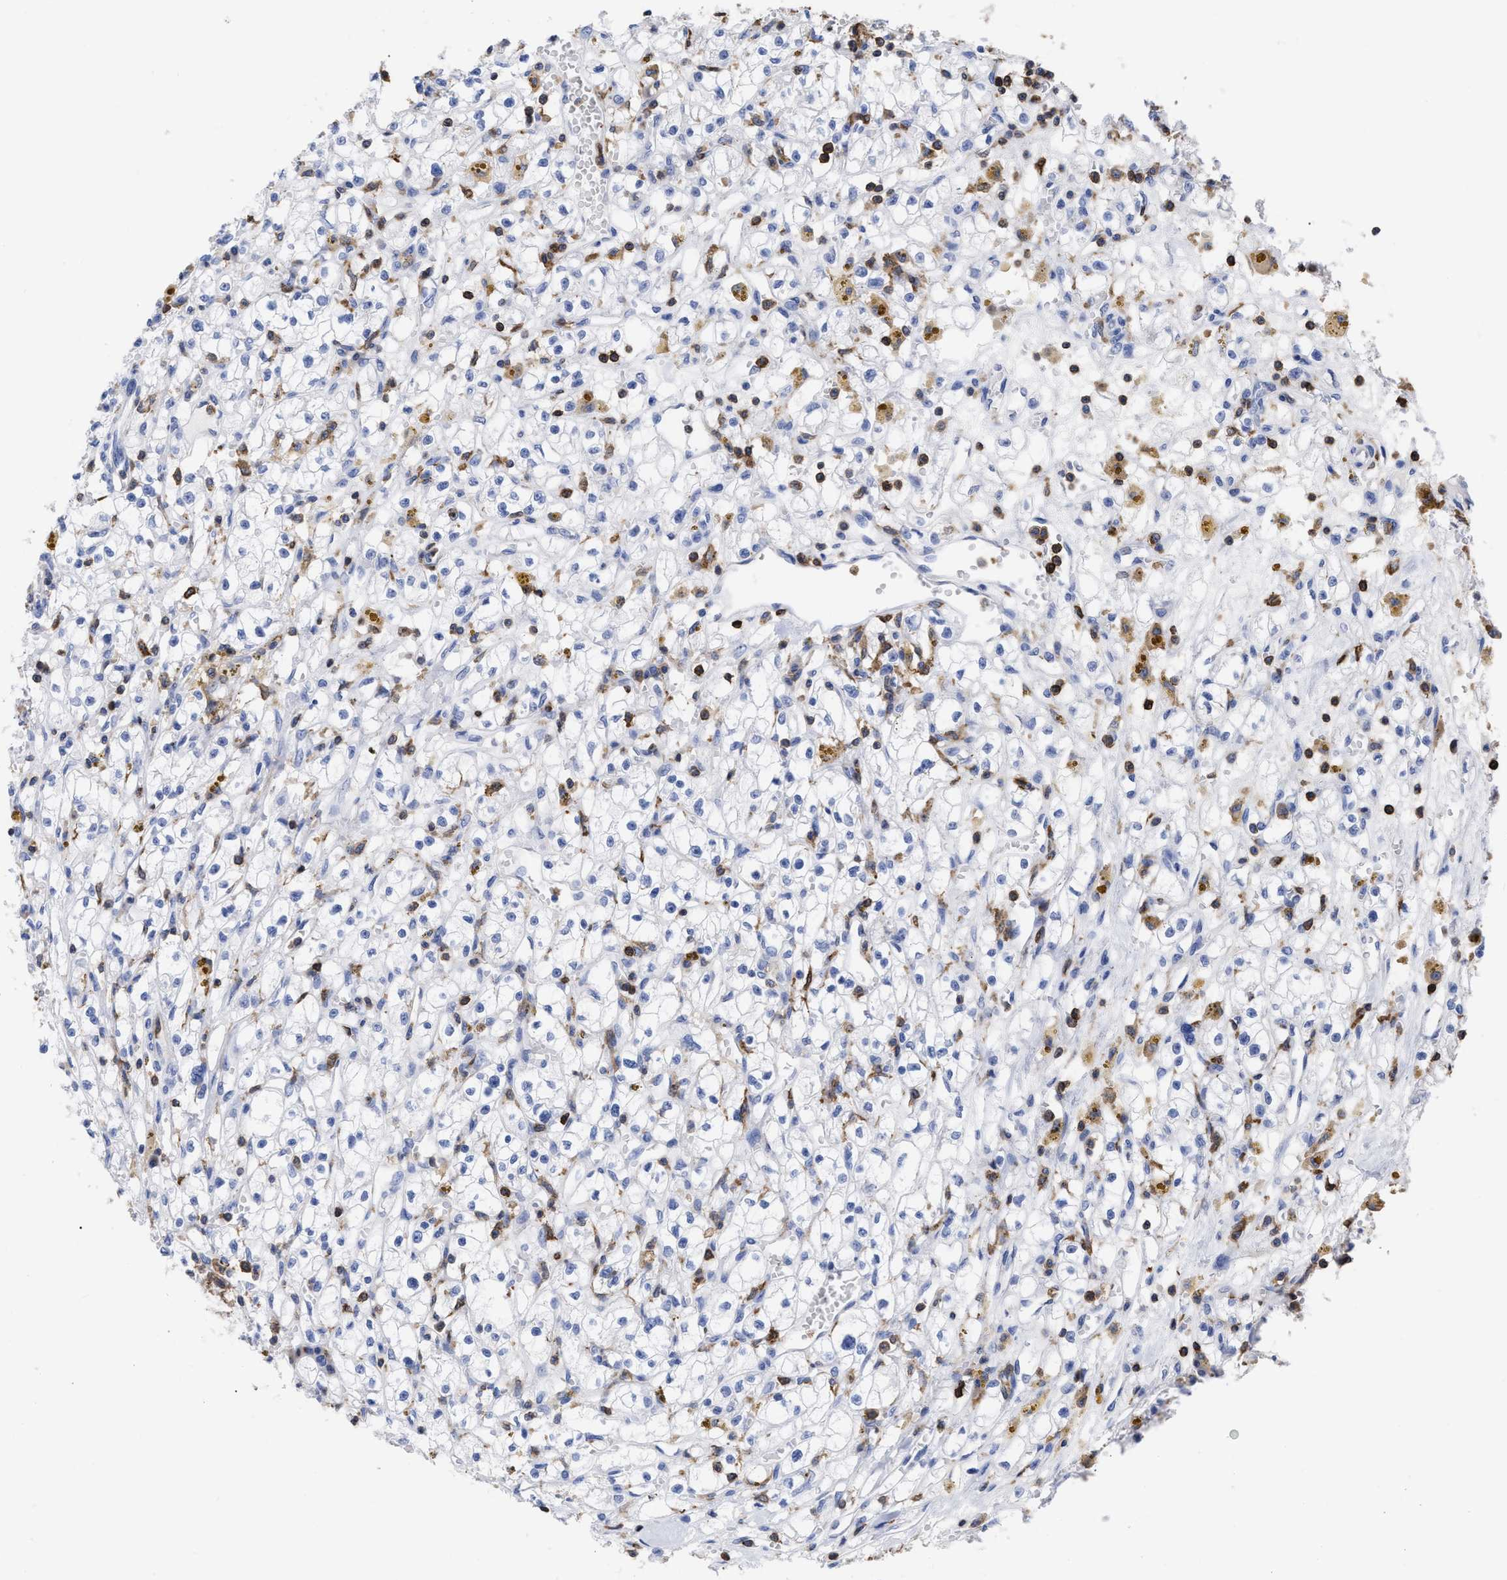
{"staining": {"intensity": "negative", "quantity": "none", "location": "none"}, "tissue": "renal cancer", "cell_type": "Tumor cells", "image_type": "cancer", "snomed": [{"axis": "morphology", "description": "Adenocarcinoma, NOS"}, {"axis": "topography", "description": "Kidney"}], "caption": "DAB immunohistochemical staining of adenocarcinoma (renal) exhibits no significant positivity in tumor cells.", "gene": "HCLS1", "patient": {"sex": "male", "age": 56}}